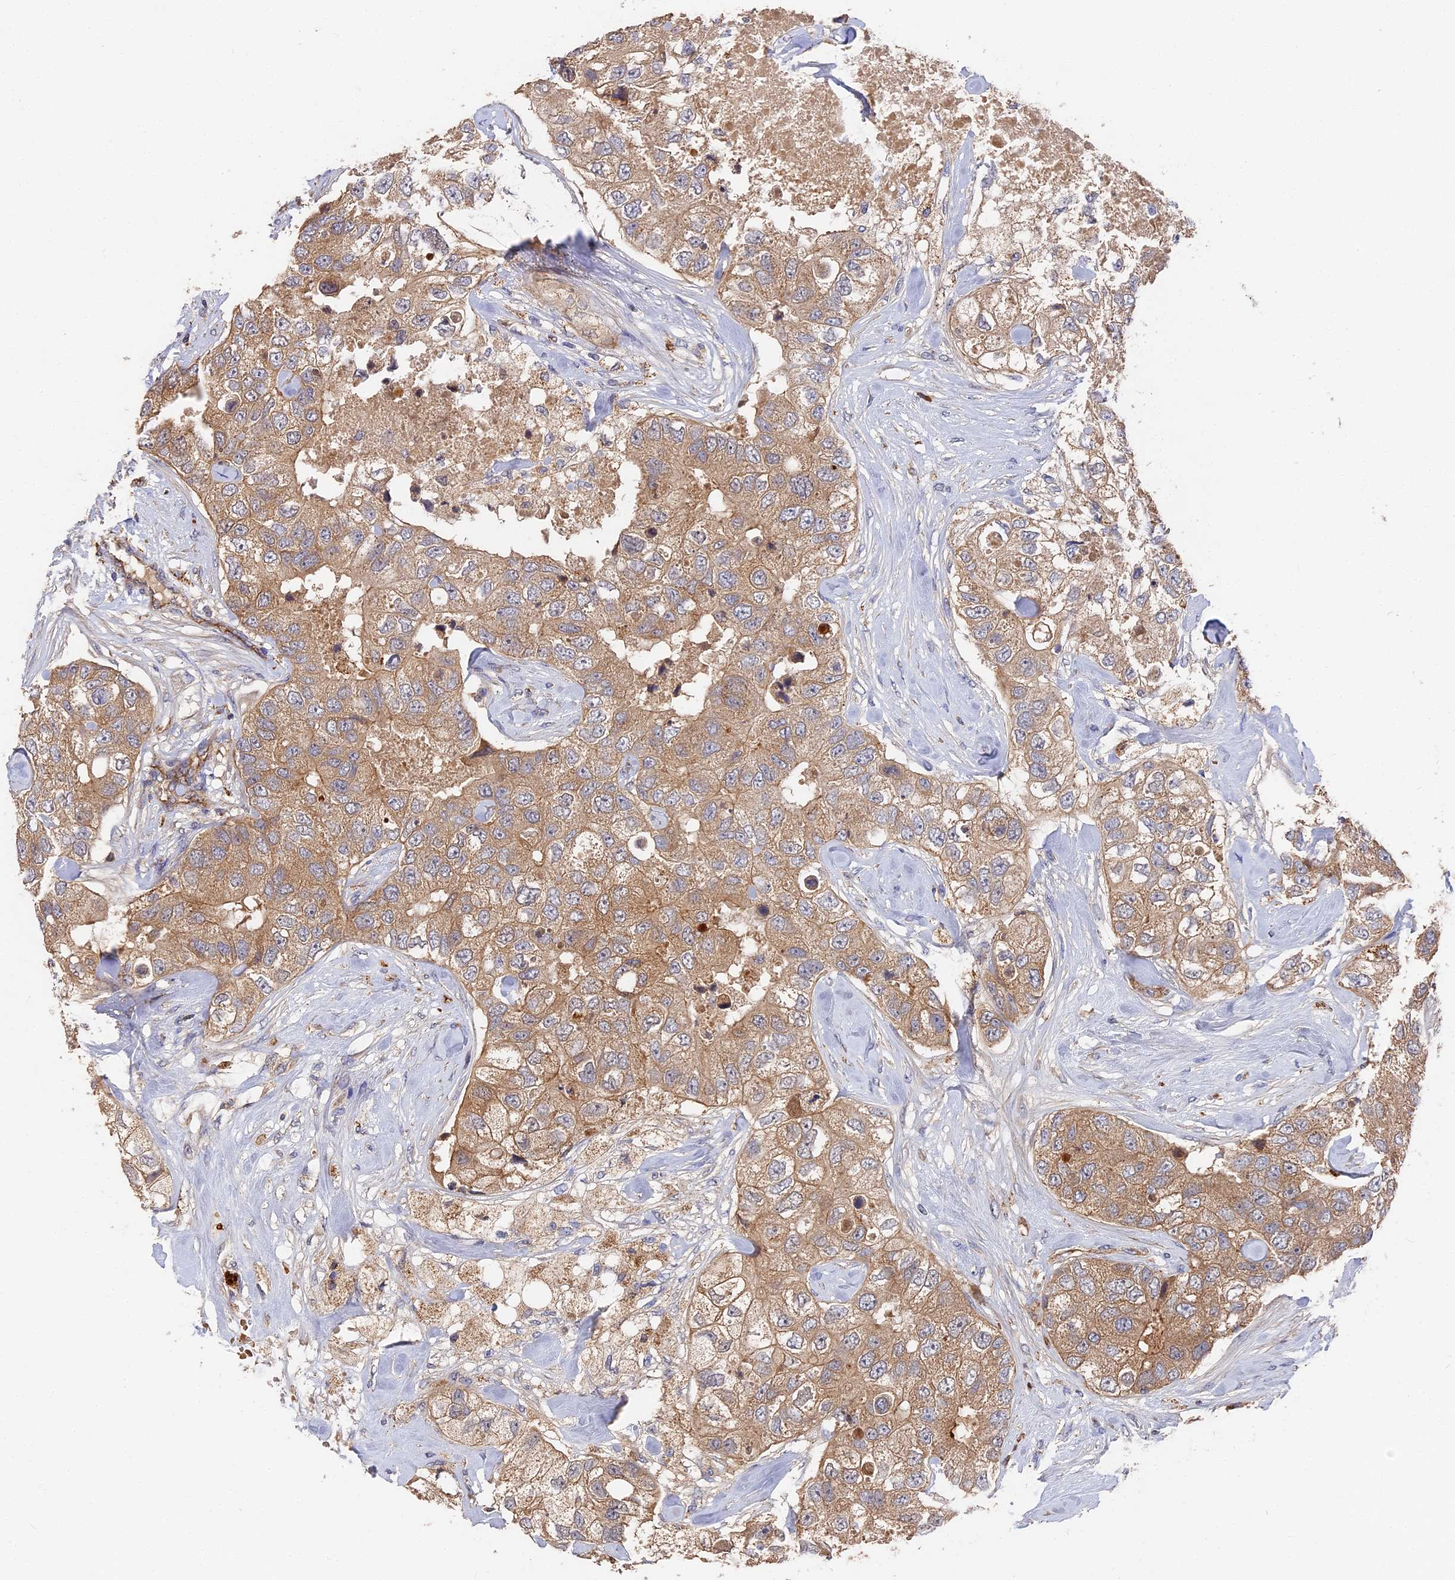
{"staining": {"intensity": "weak", "quantity": ">75%", "location": "cytoplasmic/membranous"}, "tissue": "breast cancer", "cell_type": "Tumor cells", "image_type": "cancer", "snomed": [{"axis": "morphology", "description": "Duct carcinoma"}, {"axis": "topography", "description": "Breast"}], "caption": "A low amount of weak cytoplasmic/membranous expression is identified in about >75% of tumor cells in intraductal carcinoma (breast) tissue.", "gene": "DHRS11", "patient": {"sex": "female", "age": 62}}